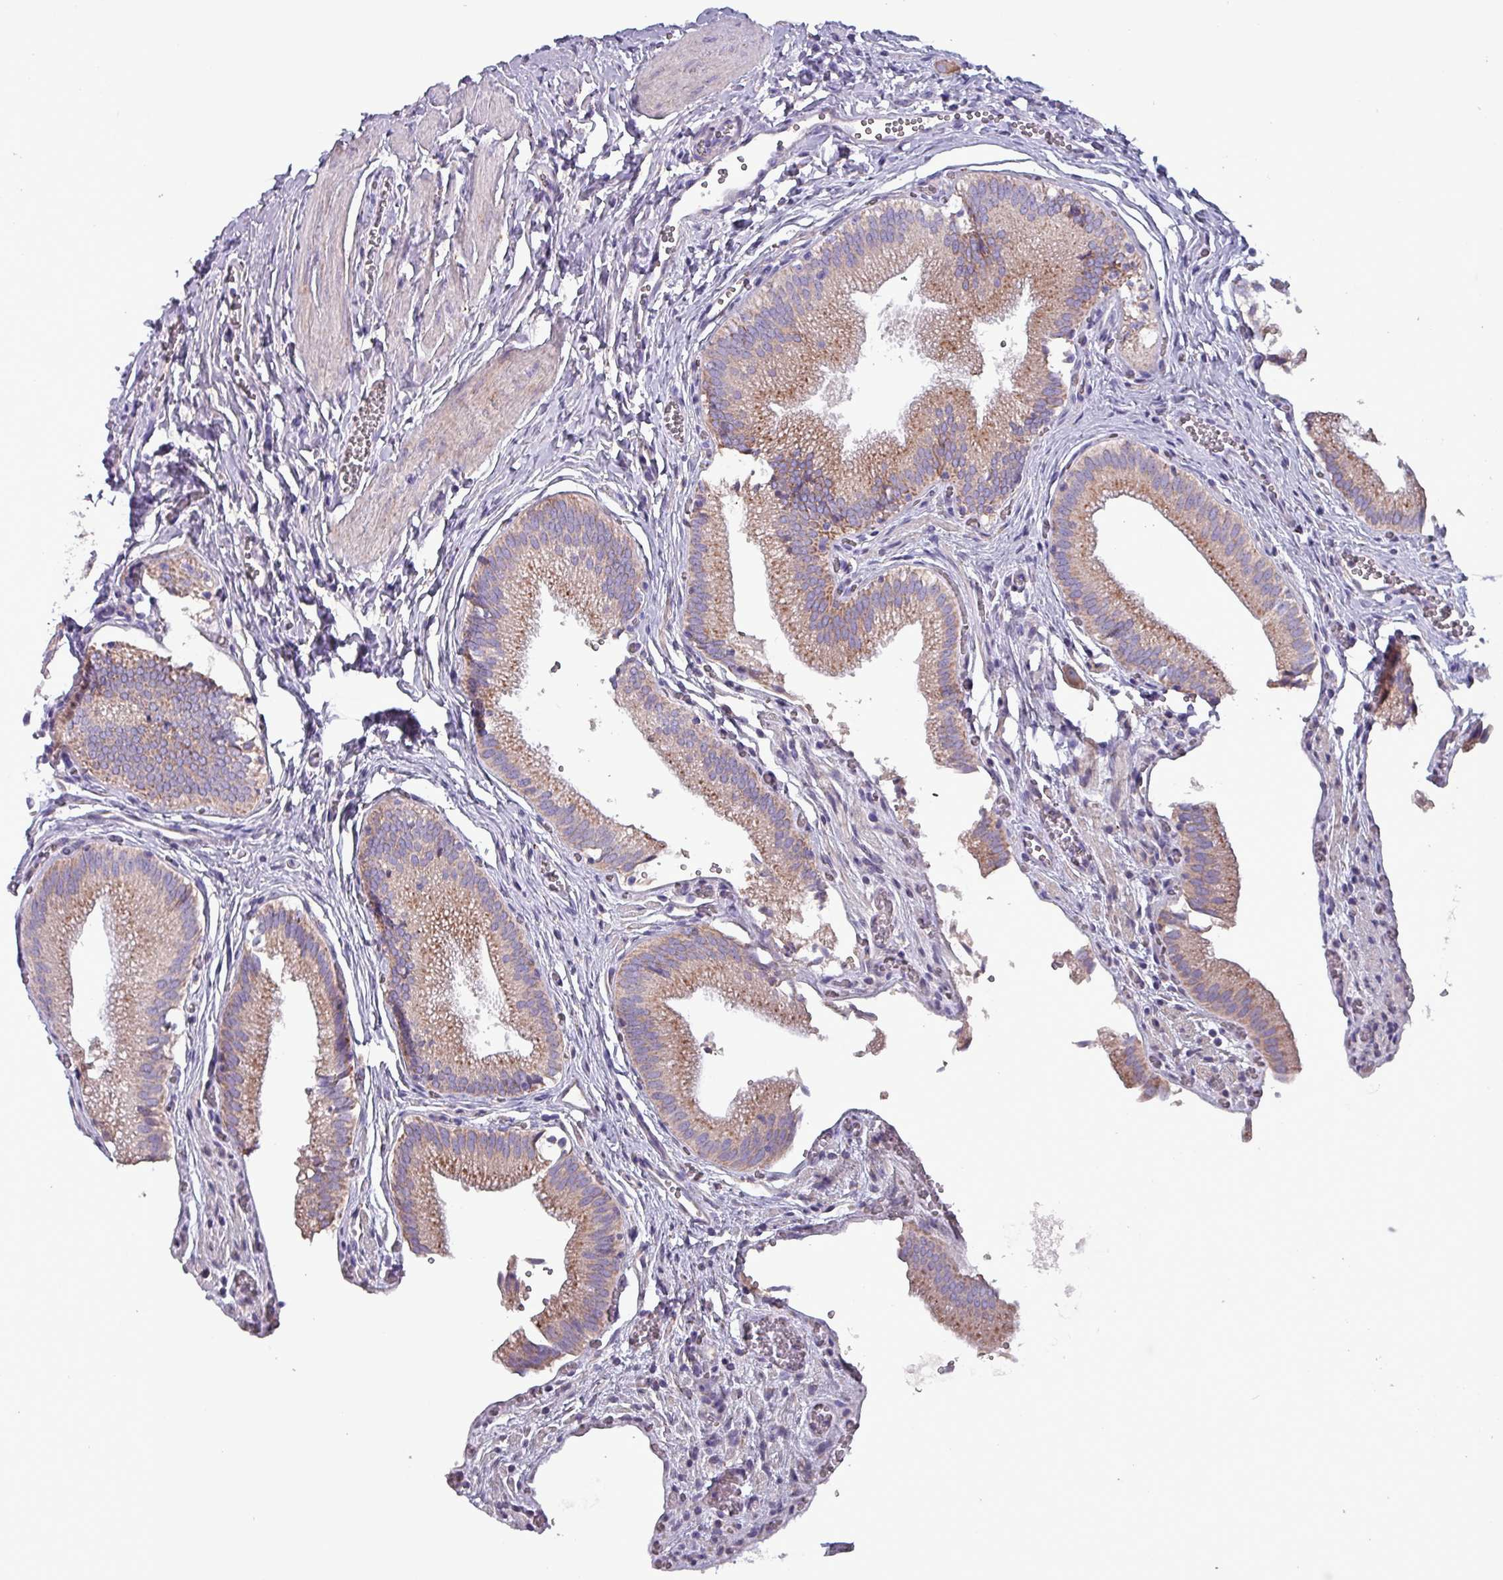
{"staining": {"intensity": "moderate", "quantity": ">75%", "location": "cytoplasmic/membranous"}, "tissue": "gallbladder", "cell_type": "Glandular cells", "image_type": "normal", "snomed": [{"axis": "morphology", "description": "Normal tissue, NOS"}, {"axis": "topography", "description": "Gallbladder"}, {"axis": "topography", "description": "Peripheral nerve tissue"}], "caption": "Moderate cytoplasmic/membranous expression is identified in approximately >75% of glandular cells in normal gallbladder. (DAB (3,3'-diaminobenzidine) IHC, brown staining for protein, blue staining for nuclei).", "gene": "HSD3B7", "patient": {"sex": "male", "age": 17}}